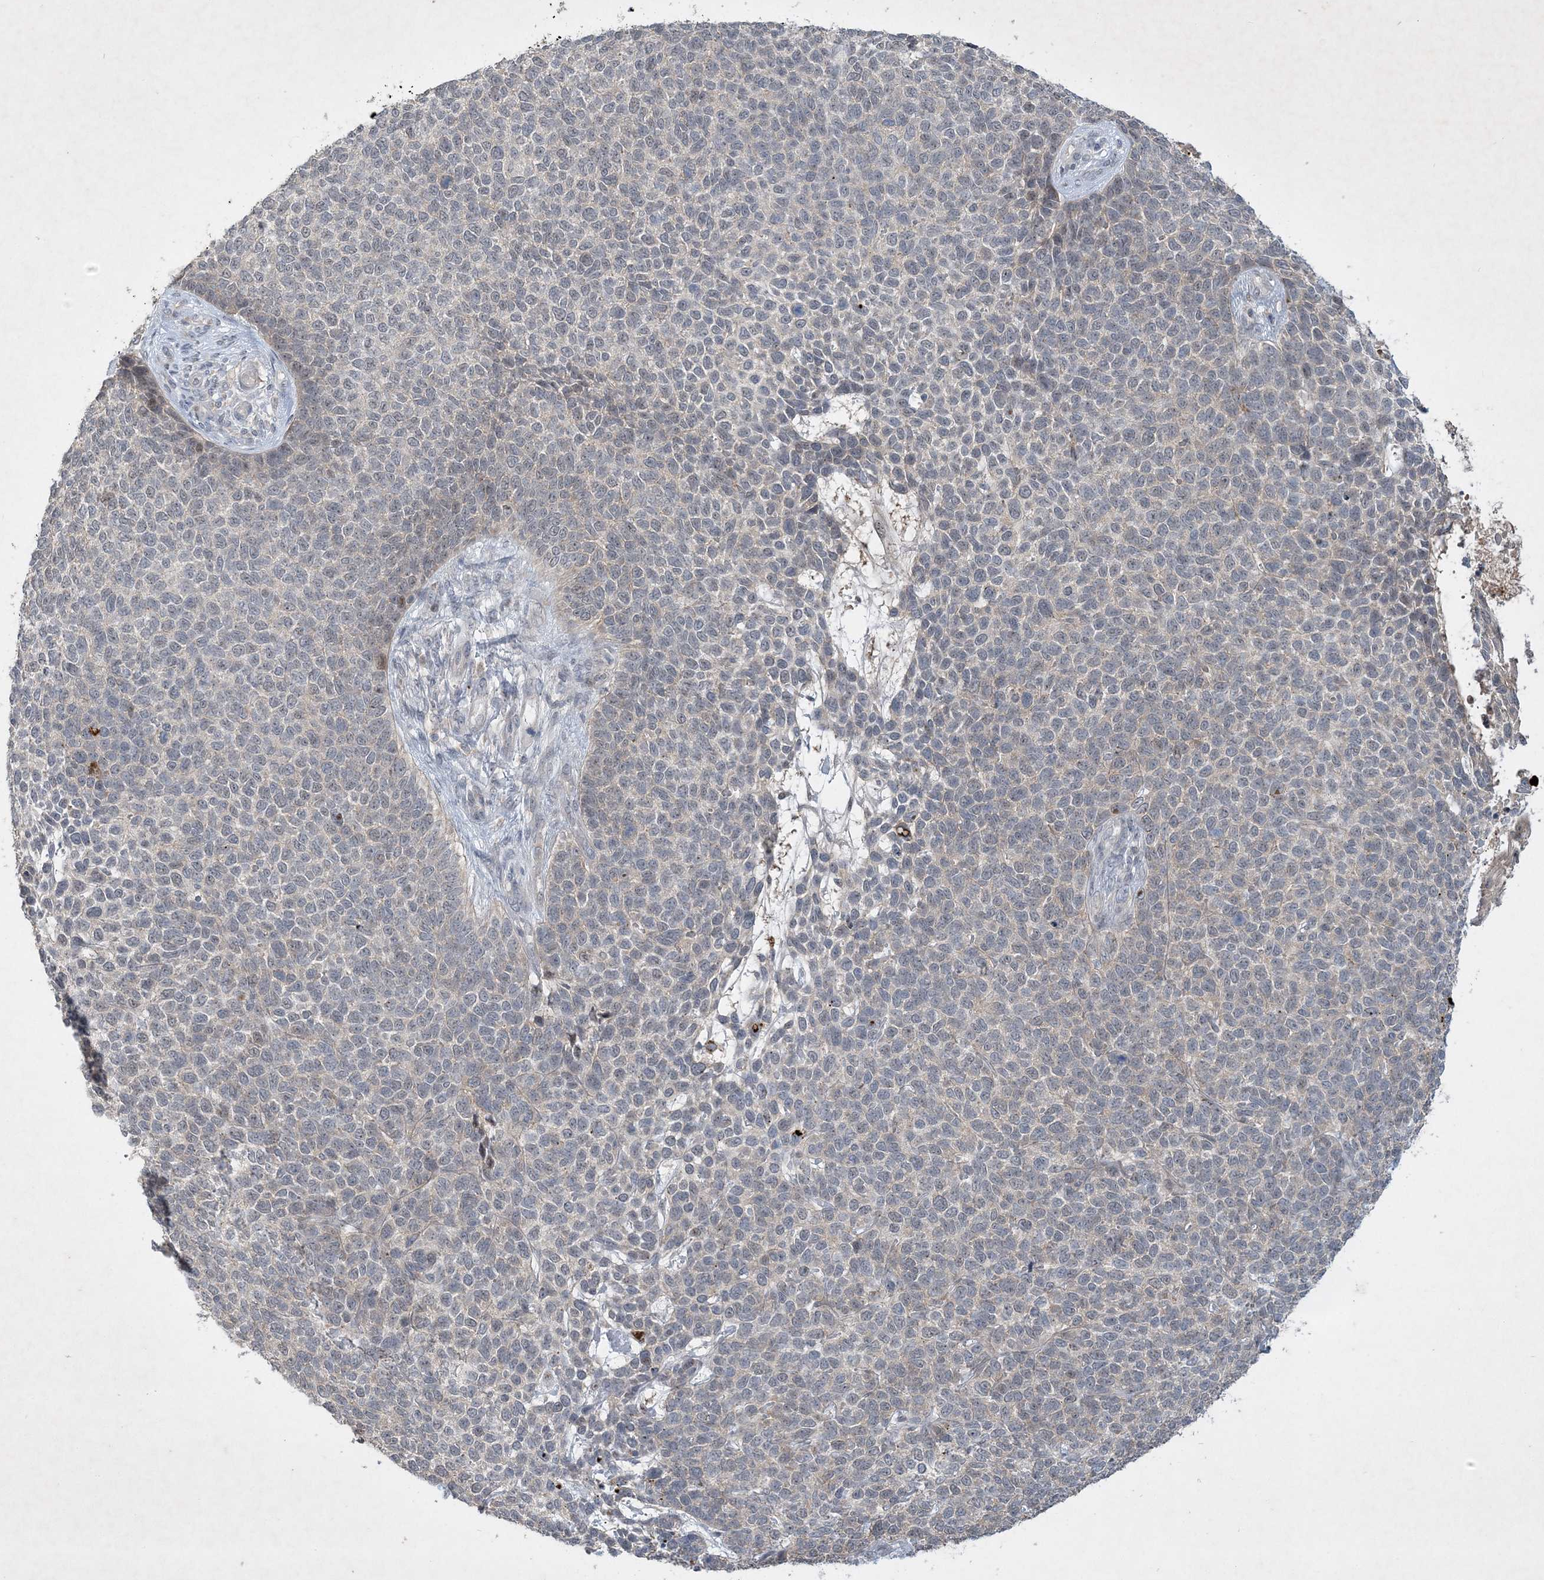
{"staining": {"intensity": "negative", "quantity": "none", "location": "none"}, "tissue": "skin cancer", "cell_type": "Tumor cells", "image_type": "cancer", "snomed": [{"axis": "morphology", "description": "Basal cell carcinoma"}, {"axis": "topography", "description": "Skin"}], "caption": "This is an immunohistochemistry (IHC) photomicrograph of skin cancer. There is no positivity in tumor cells.", "gene": "THG1L", "patient": {"sex": "female", "age": 84}}